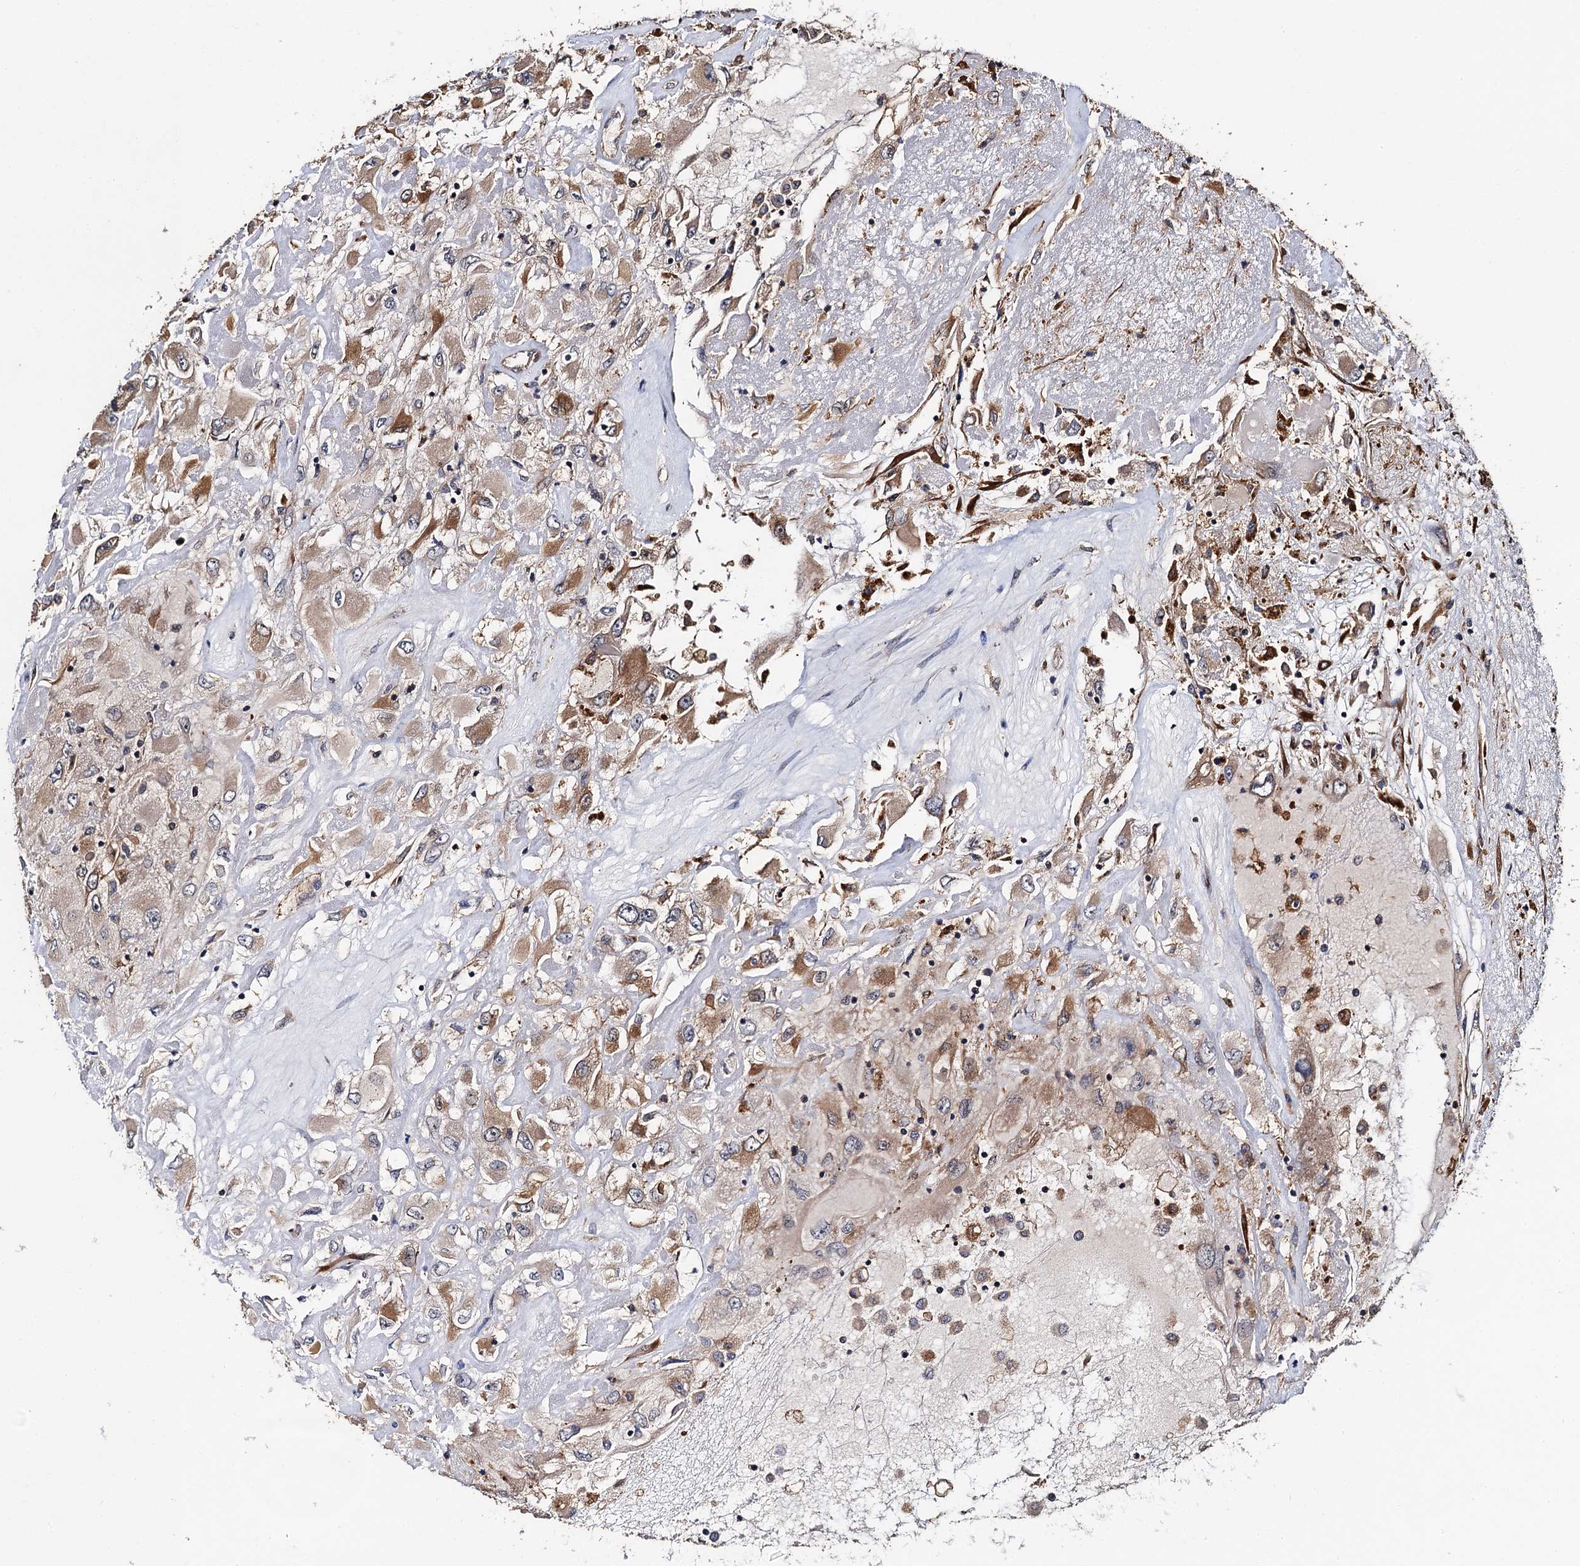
{"staining": {"intensity": "moderate", "quantity": ">75%", "location": "cytoplasmic/membranous"}, "tissue": "renal cancer", "cell_type": "Tumor cells", "image_type": "cancer", "snomed": [{"axis": "morphology", "description": "Adenocarcinoma, NOS"}, {"axis": "topography", "description": "Kidney"}], "caption": "Renal adenocarcinoma tissue demonstrates moderate cytoplasmic/membranous expression in approximately >75% of tumor cells, visualized by immunohistochemistry. The staining was performed using DAB (3,3'-diaminobenzidine) to visualize the protein expression in brown, while the nuclei were stained in blue with hematoxylin (Magnification: 20x).", "gene": "MIER2", "patient": {"sex": "female", "age": 52}}